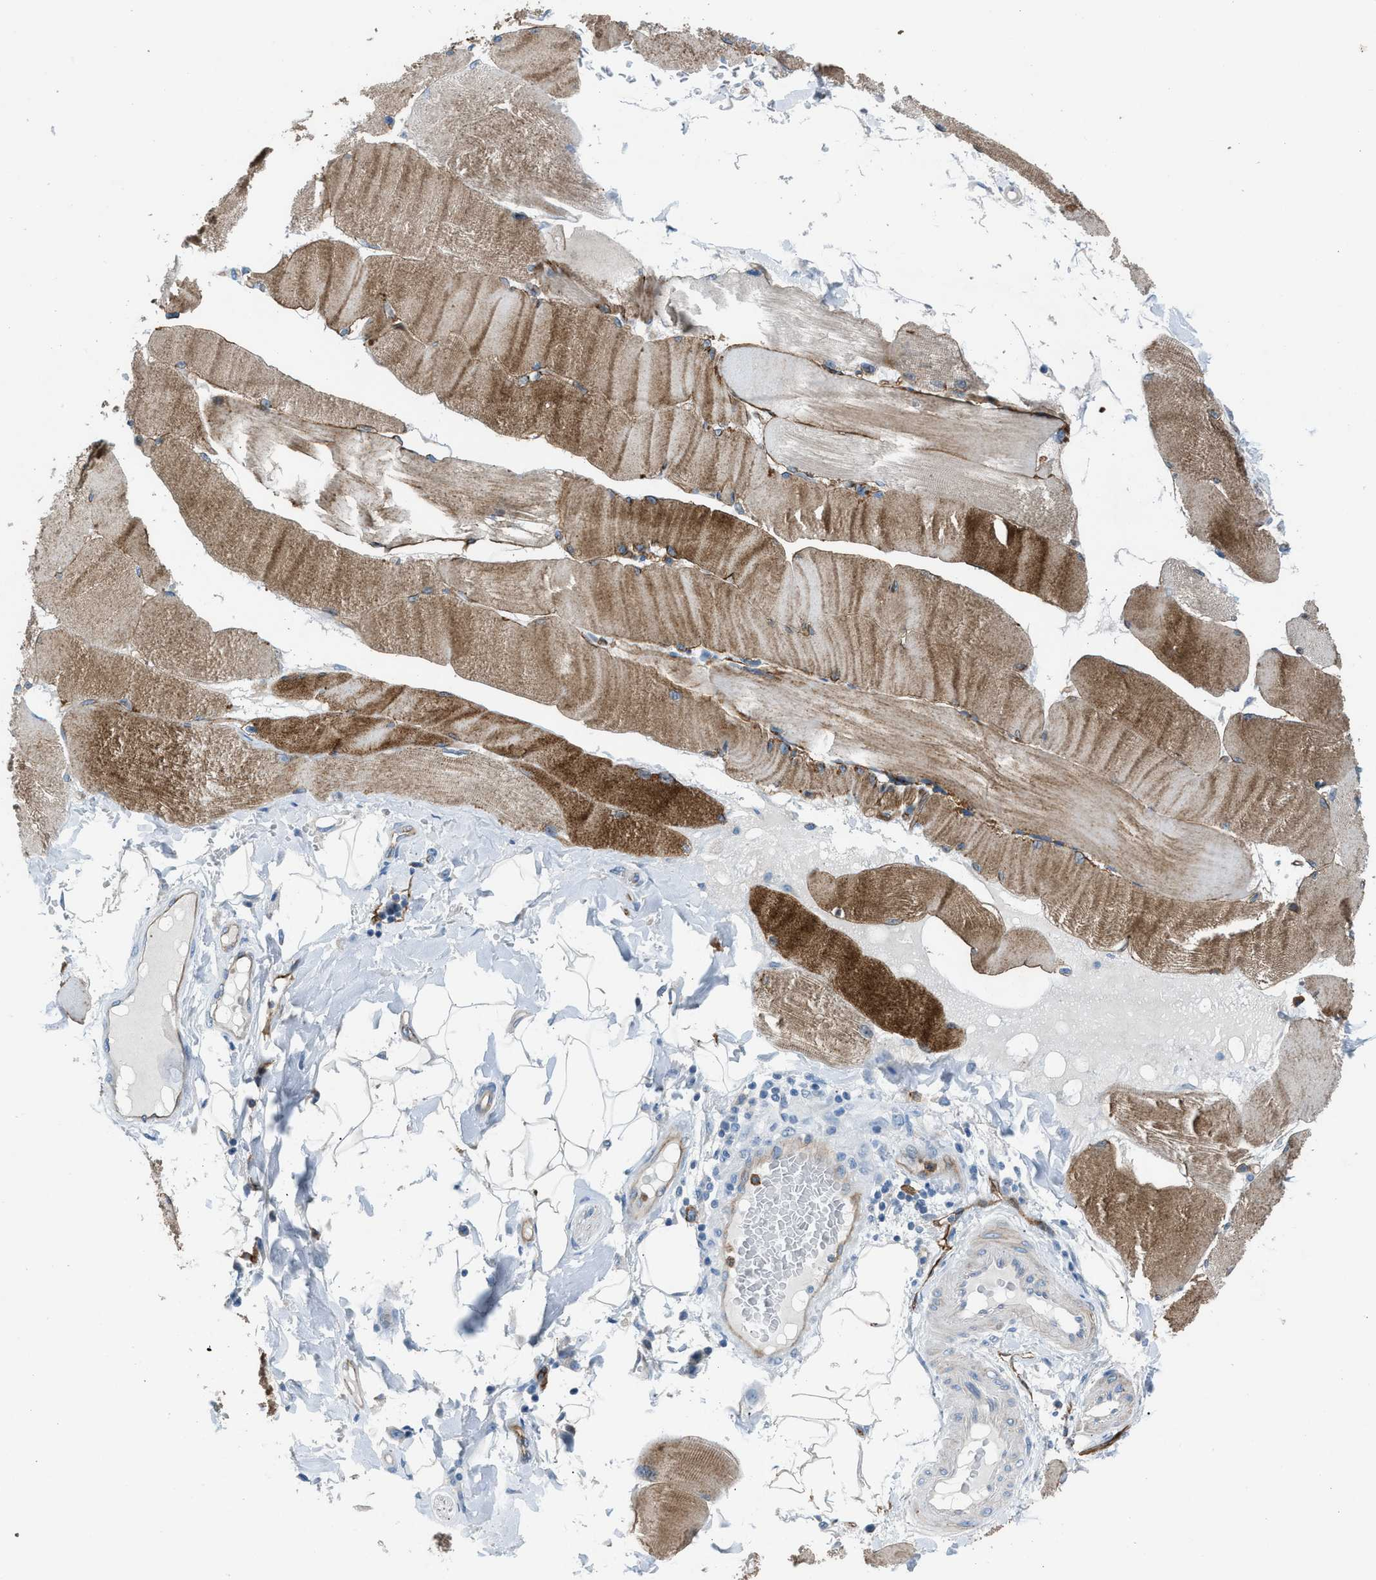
{"staining": {"intensity": "moderate", "quantity": ">75%", "location": "cytoplasmic/membranous"}, "tissue": "skeletal muscle", "cell_type": "Myocytes", "image_type": "normal", "snomed": [{"axis": "morphology", "description": "Normal tissue, NOS"}, {"axis": "topography", "description": "Skin"}, {"axis": "topography", "description": "Skeletal muscle"}], "caption": "The micrograph demonstrates immunohistochemical staining of benign skeletal muscle. There is moderate cytoplasmic/membranous staining is identified in about >75% of myocytes. (Stains: DAB (3,3'-diaminobenzidine) in brown, nuclei in blue, Microscopy: brightfield microscopy at high magnification).", "gene": "DYSF", "patient": {"sex": "male", "age": 83}}